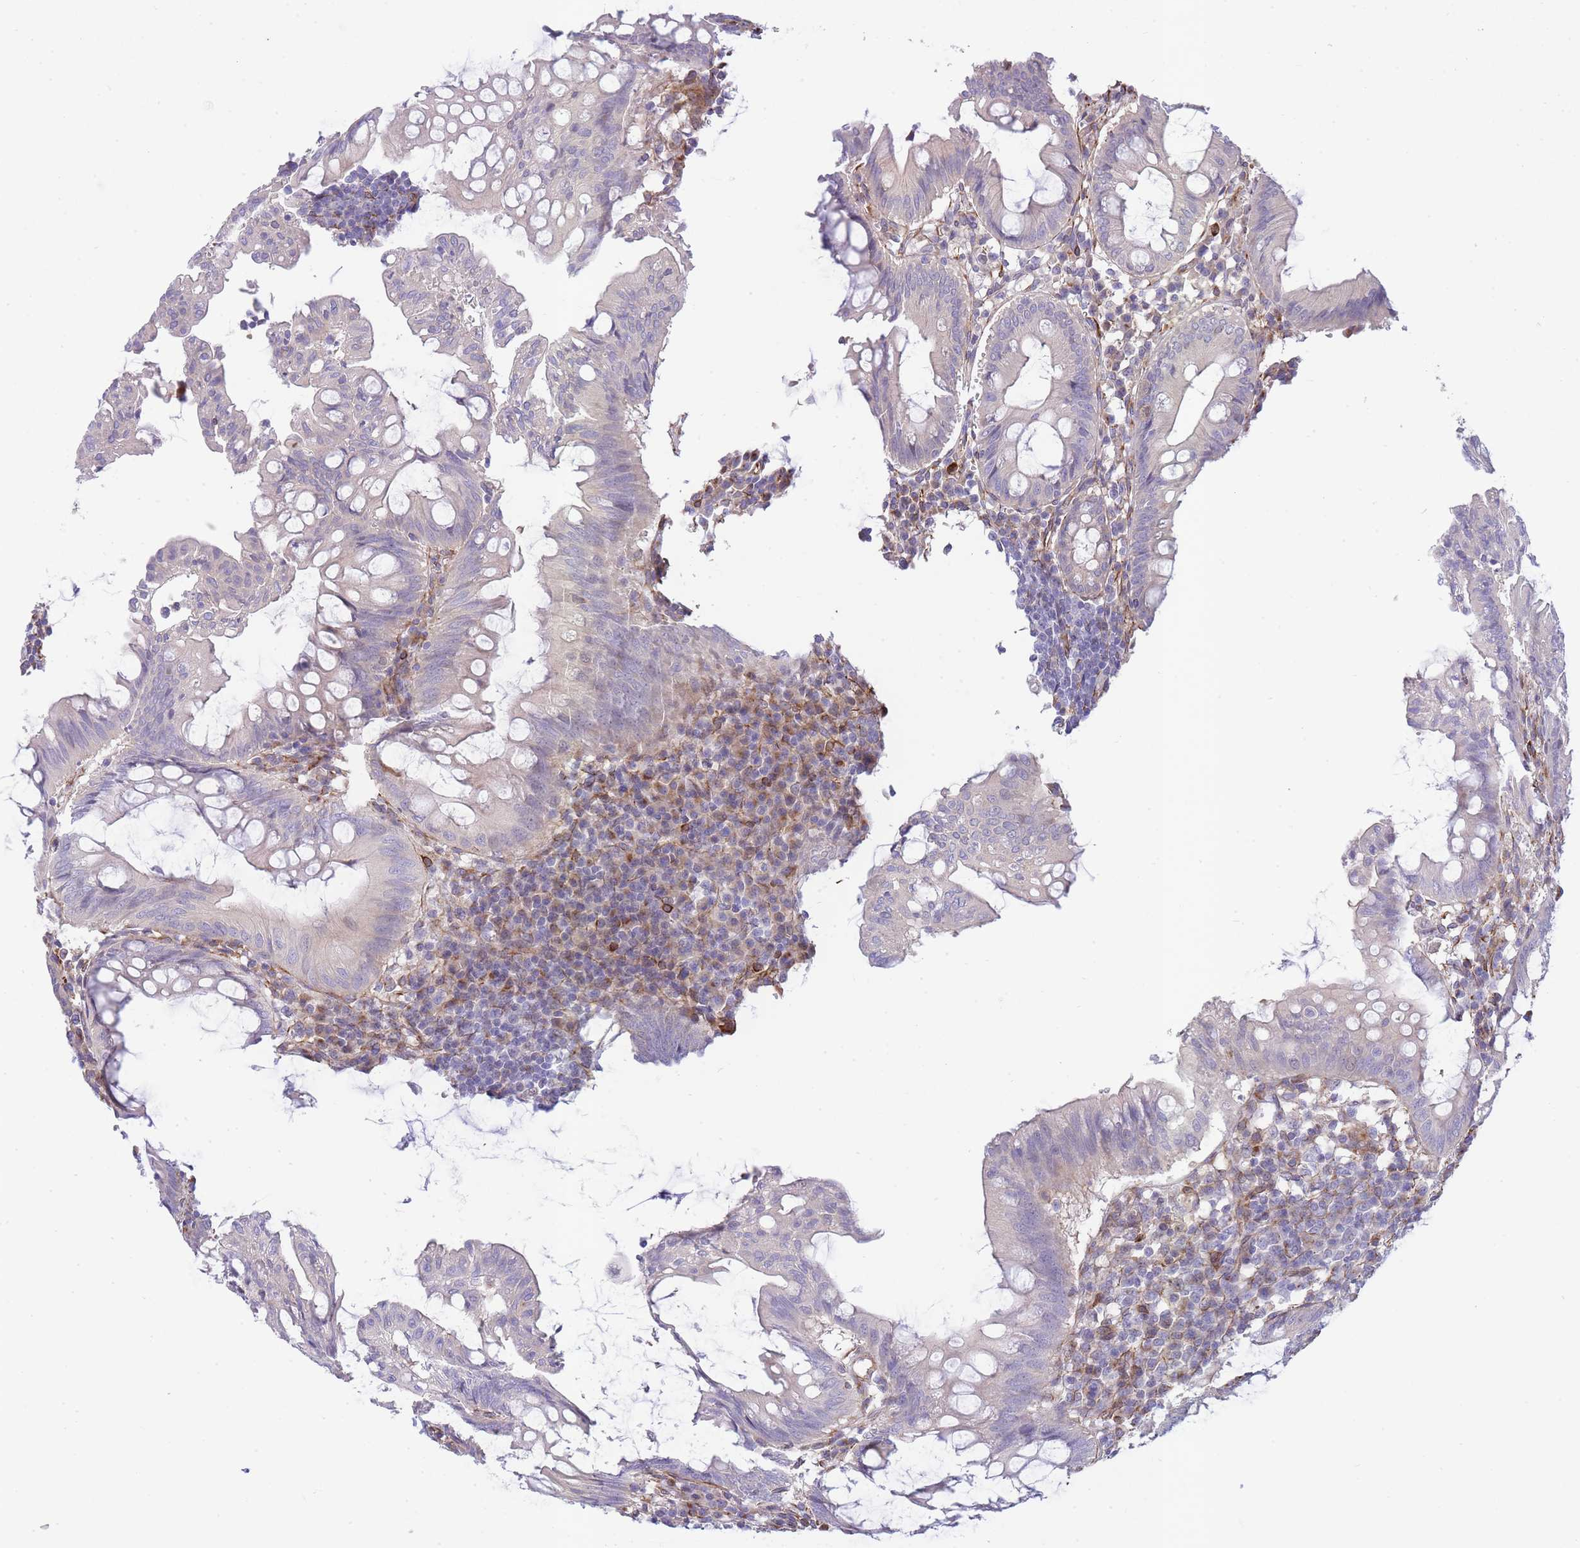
{"staining": {"intensity": "weak", "quantity": "25%-75%", "location": "cytoplasmic/membranous"}, "tissue": "appendix", "cell_type": "Glandular cells", "image_type": "normal", "snomed": [{"axis": "morphology", "description": "Normal tissue, NOS"}, {"axis": "topography", "description": "Appendix"}], "caption": "IHC photomicrograph of benign human appendix stained for a protein (brown), which reveals low levels of weak cytoplasmic/membranous positivity in about 25%-75% of glandular cells.", "gene": "ECPAS", "patient": {"sex": "male", "age": 83}}